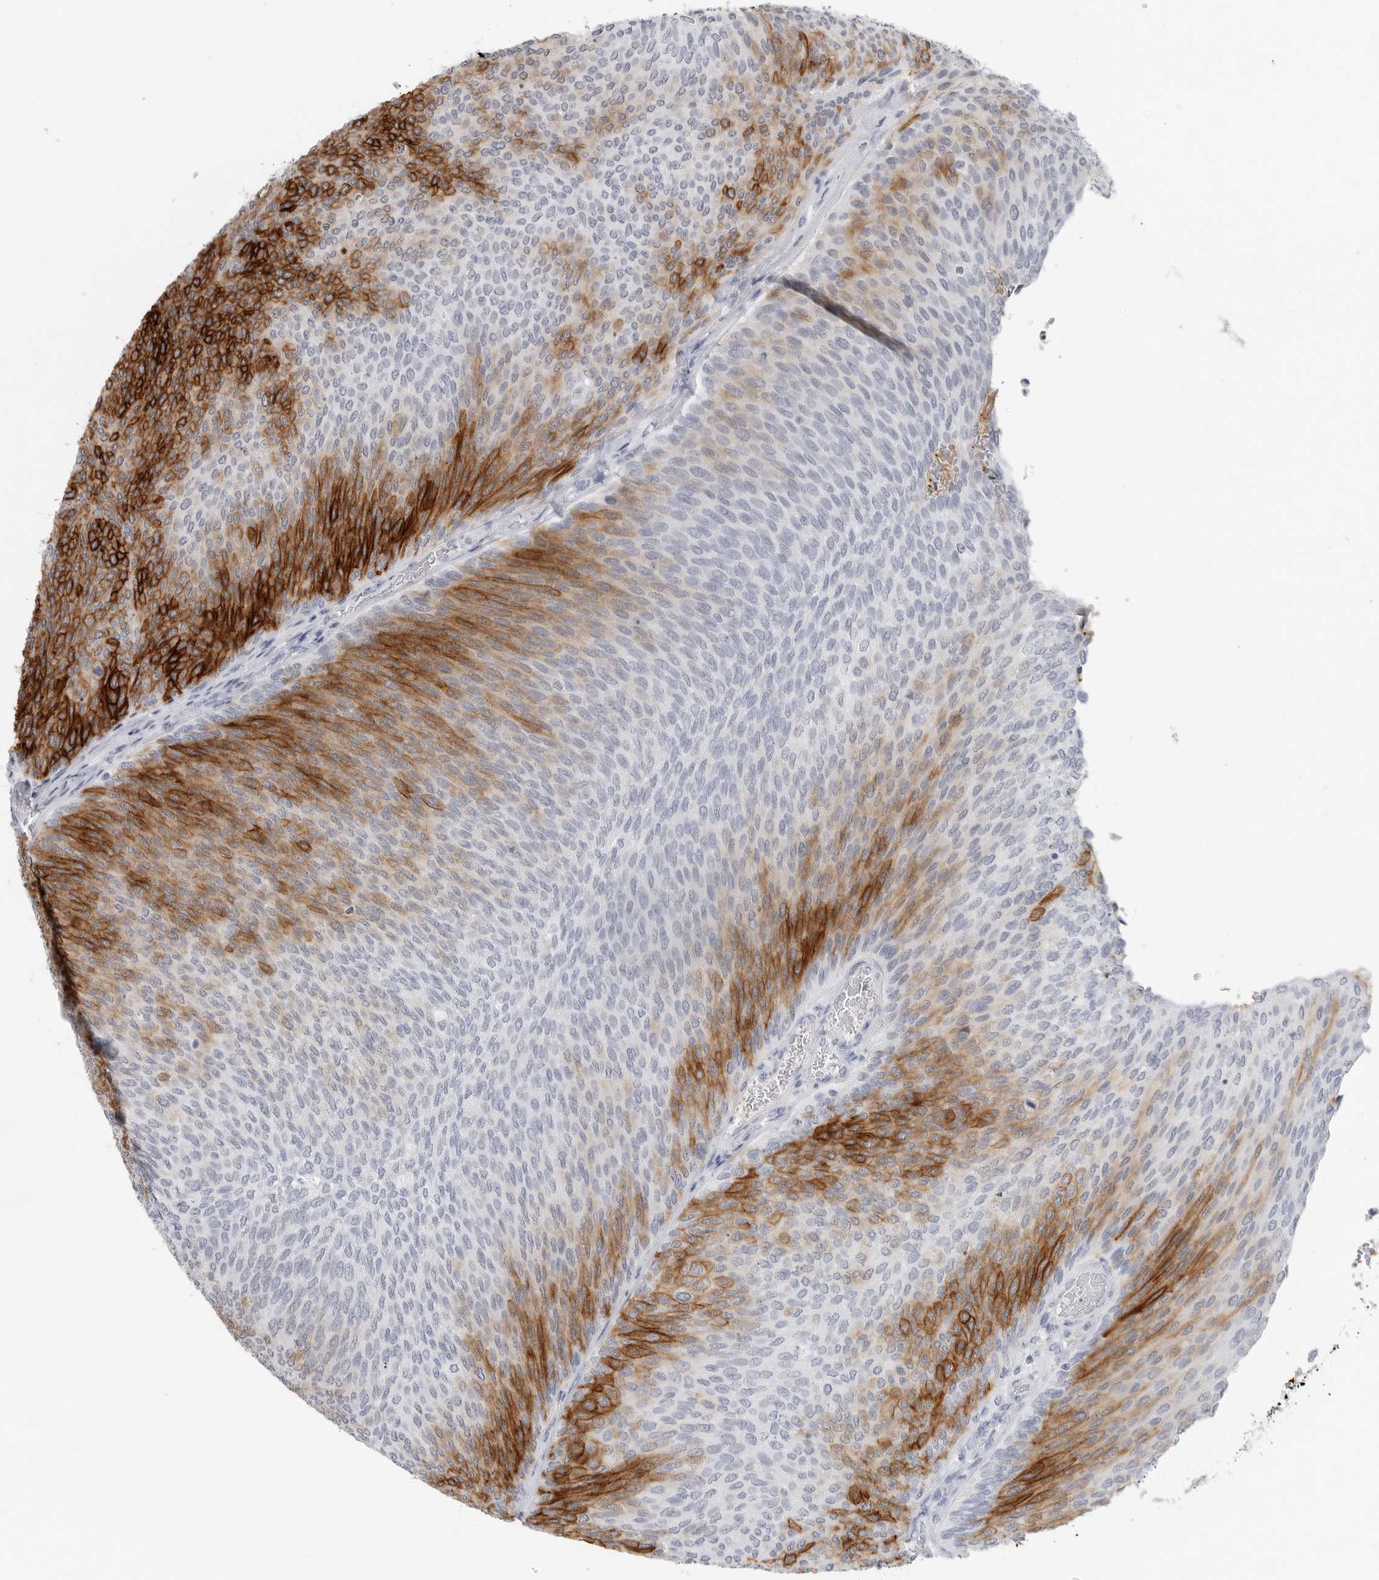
{"staining": {"intensity": "strong", "quantity": "25%-75%", "location": "cytoplasmic/membranous"}, "tissue": "urothelial cancer", "cell_type": "Tumor cells", "image_type": "cancer", "snomed": [{"axis": "morphology", "description": "Urothelial carcinoma, Low grade"}, {"axis": "topography", "description": "Urinary bladder"}], "caption": "Immunohistochemistry image of urothelial cancer stained for a protein (brown), which exhibits high levels of strong cytoplasmic/membranous staining in about 25%-75% of tumor cells.", "gene": "LY6D", "patient": {"sex": "female", "age": 79}}